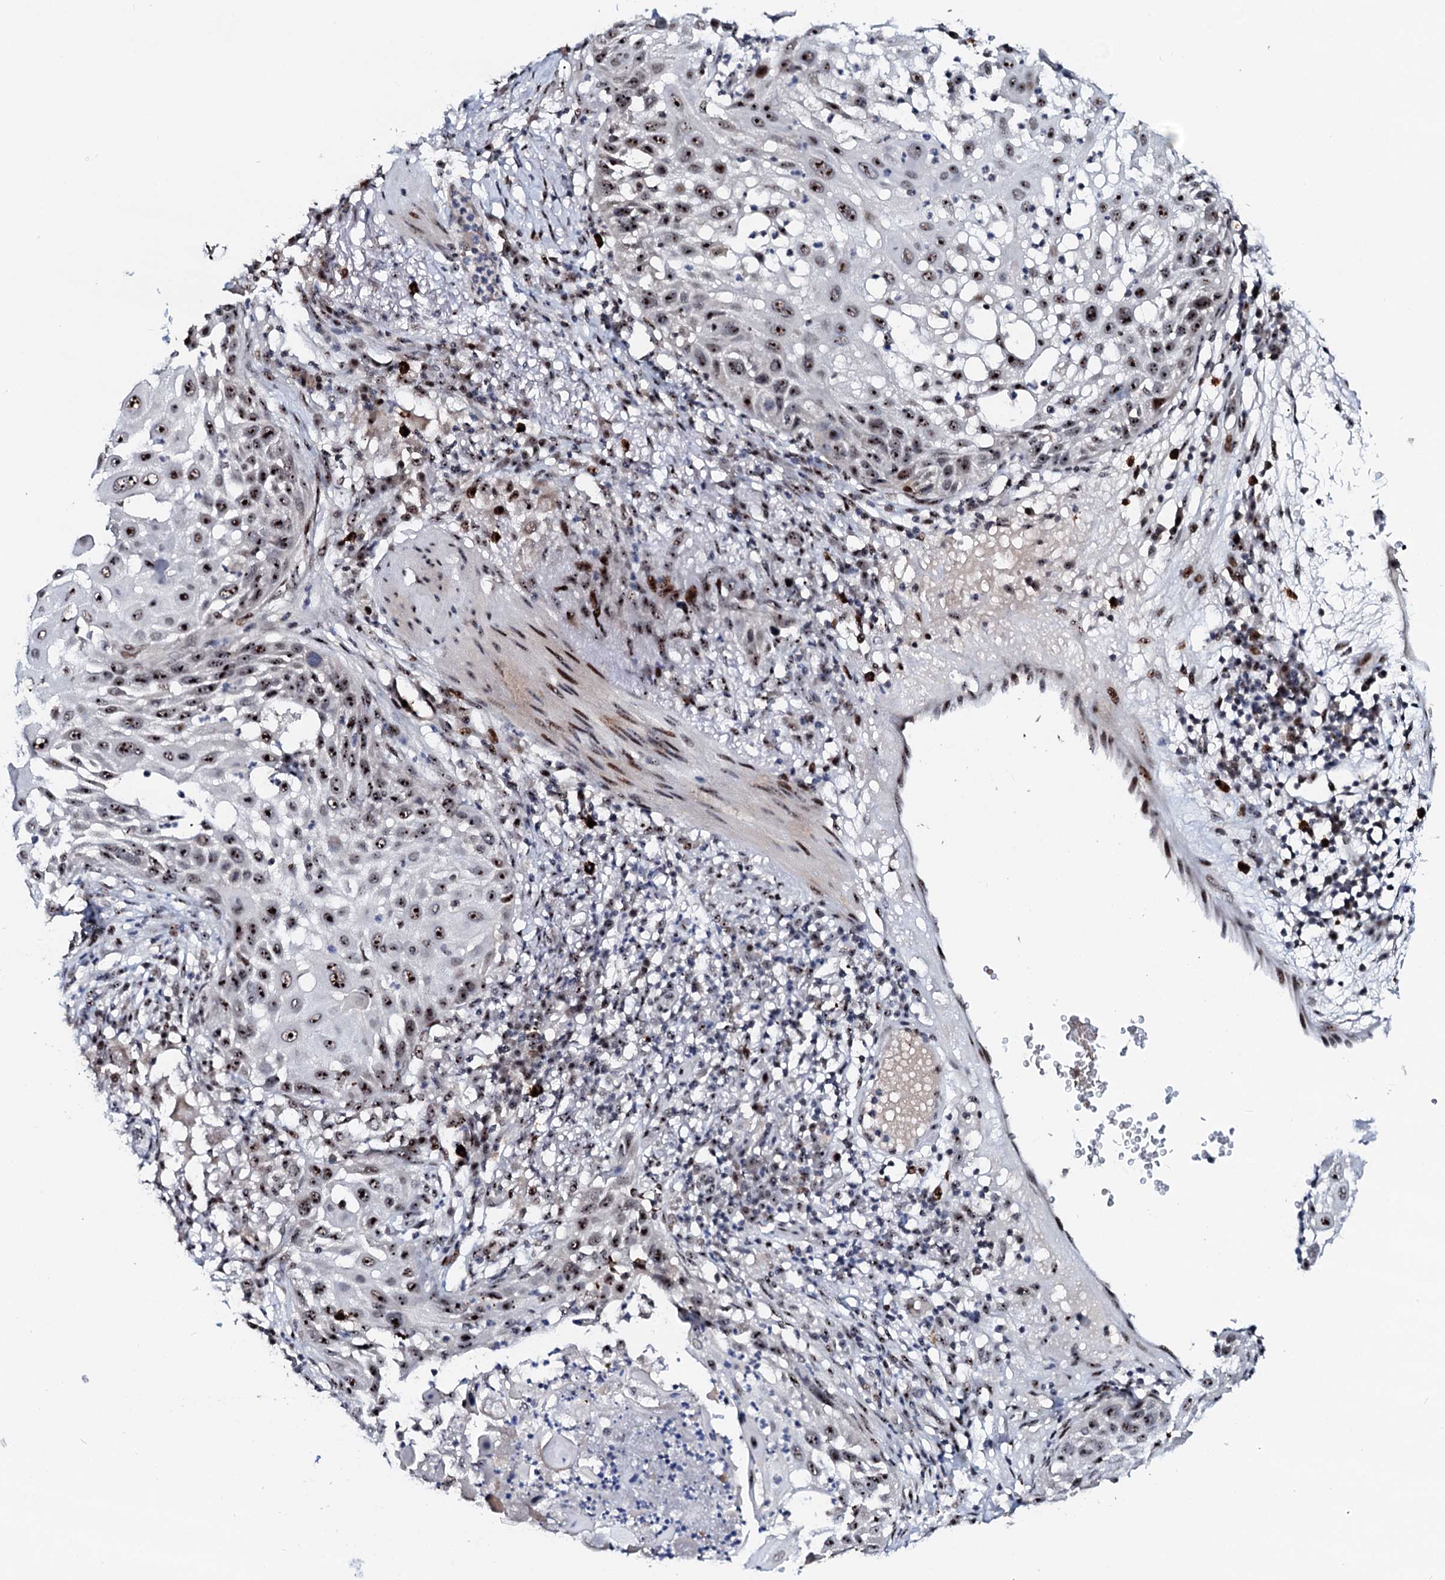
{"staining": {"intensity": "moderate", "quantity": ">75%", "location": "nuclear"}, "tissue": "skin cancer", "cell_type": "Tumor cells", "image_type": "cancer", "snomed": [{"axis": "morphology", "description": "Squamous cell carcinoma, NOS"}, {"axis": "topography", "description": "Skin"}], "caption": "Skin cancer (squamous cell carcinoma) stained with DAB immunohistochemistry (IHC) demonstrates medium levels of moderate nuclear staining in approximately >75% of tumor cells.", "gene": "NEUROG3", "patient": {"sex": "female", "age": 44}}